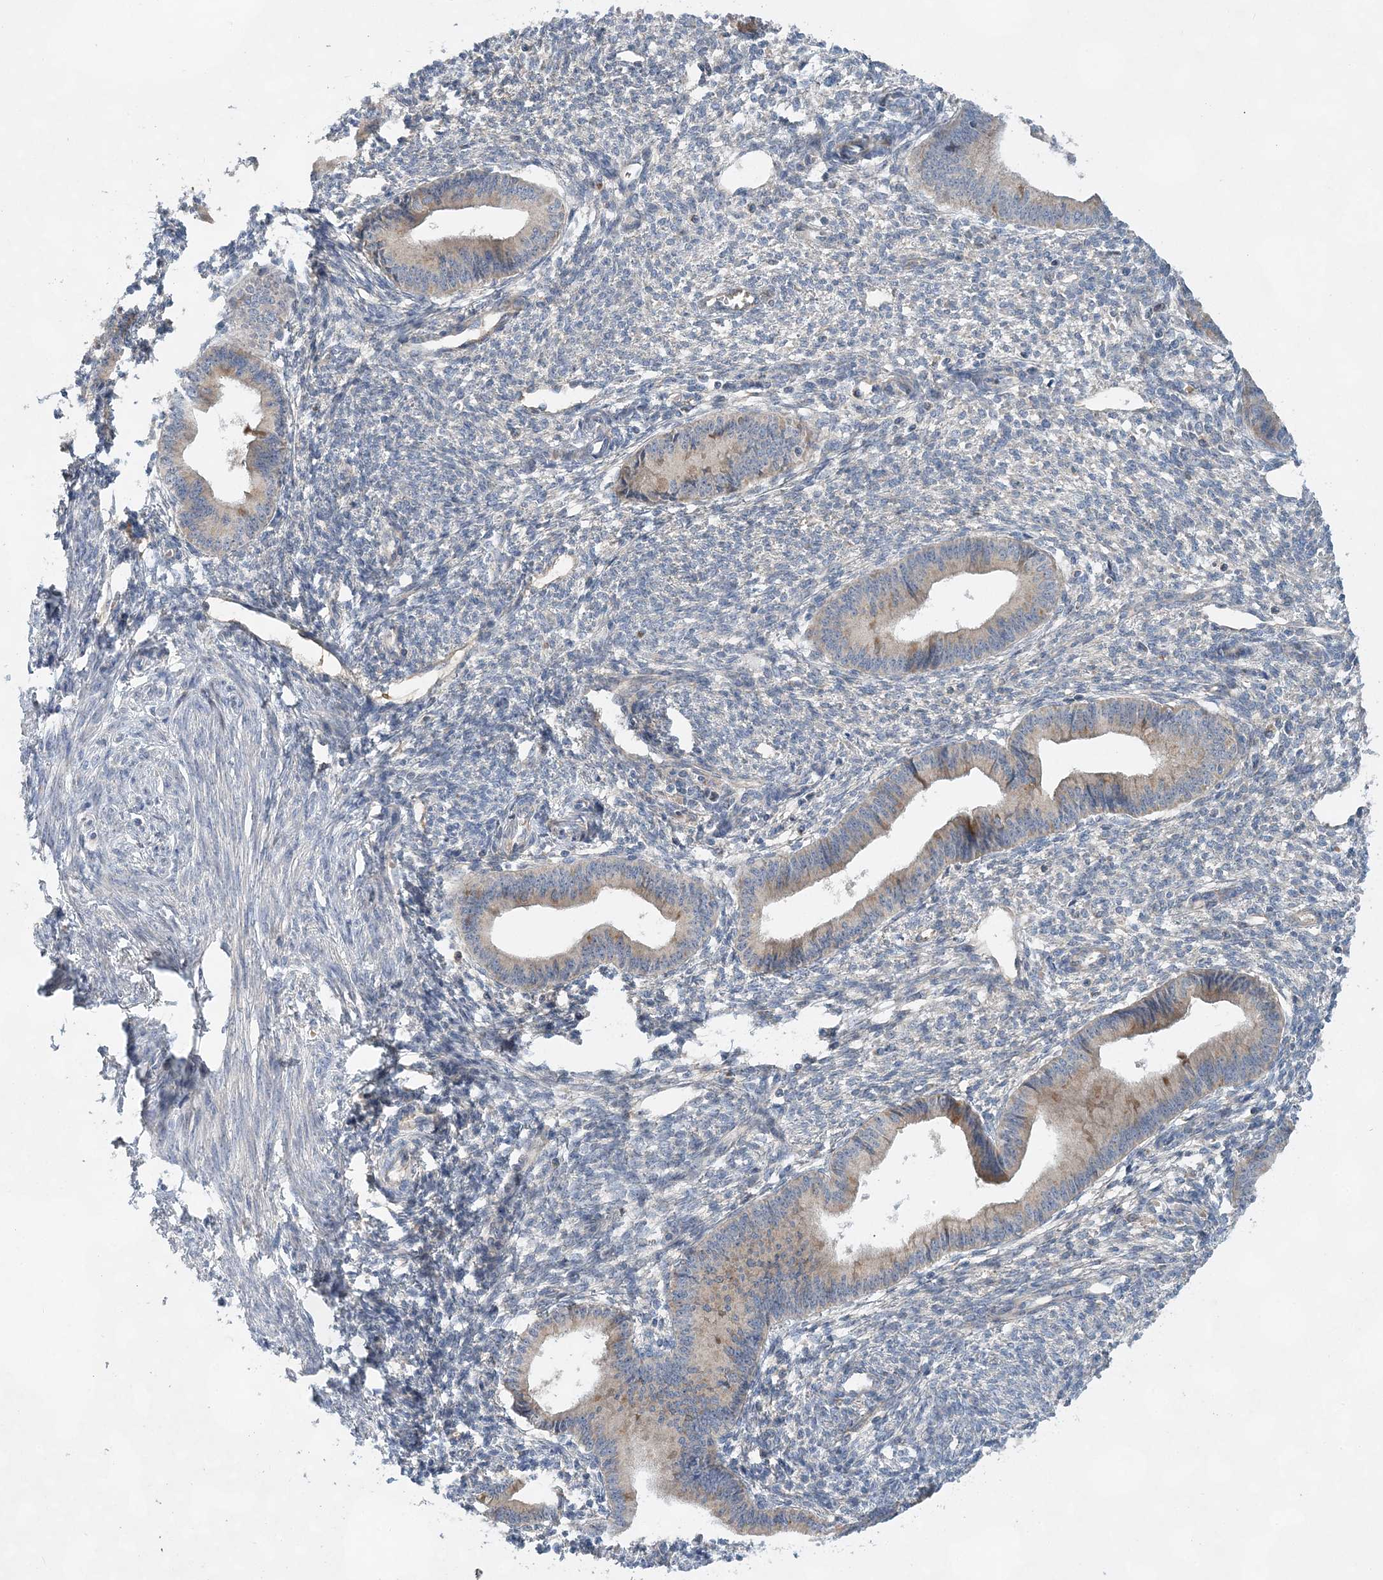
{"staining": {"intensity": "negative", "quantity": "none", "location": "none"}, "tissue": "endometrium", "cell_type": "Cells in endometrial stroma", "image_type": "normal", "snomed": [{"axis": "morphology", "description": "Normal tissue, NOS"}, {"axis": "topography", "description": "Endometrium"}], "caption": "IHC of unremarkable human endometrium demonstrates no expression in cells in endometrial stroma.", "gene": "TRAPPC13", "patient": {"sex": "female", "age": 46}}